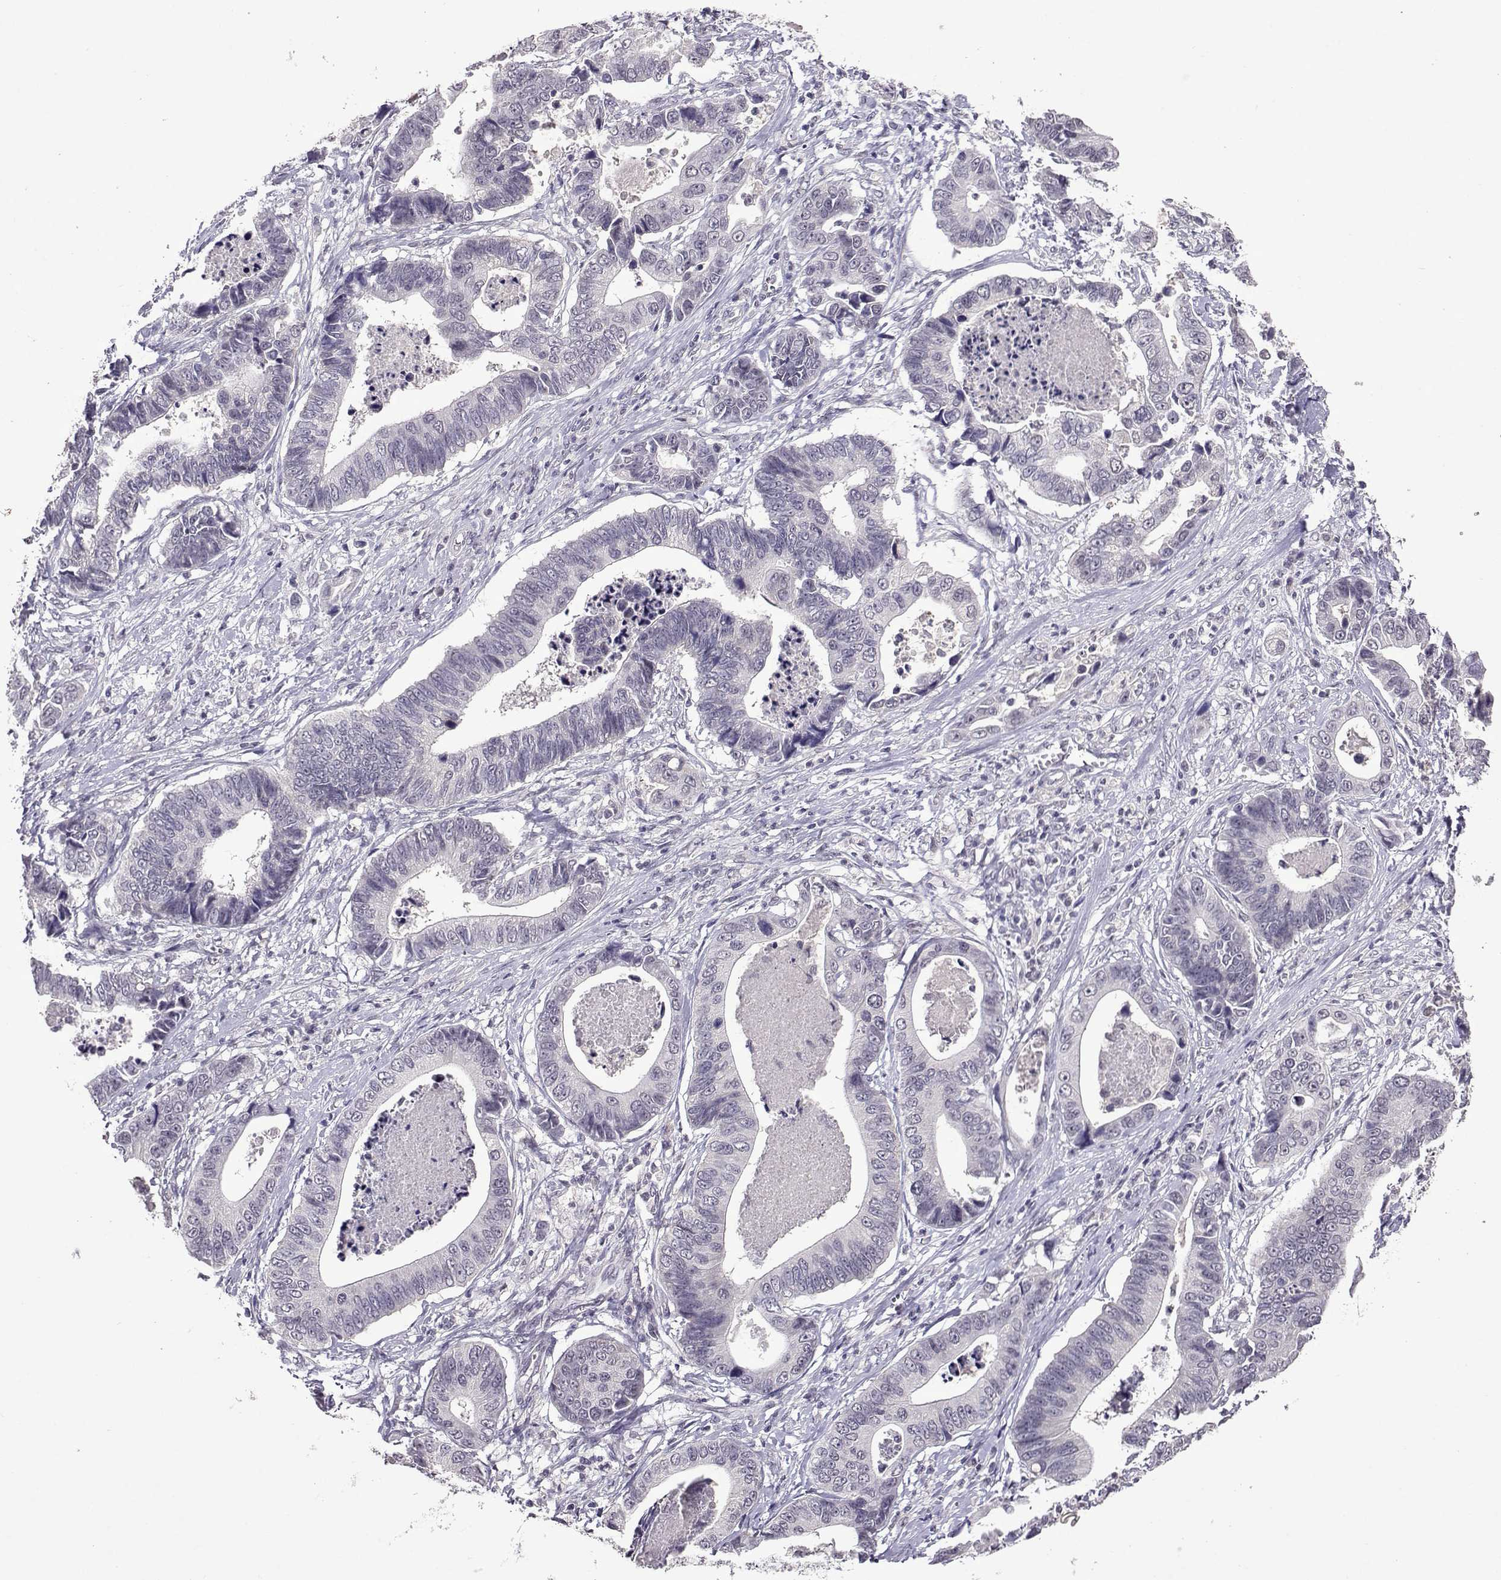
{"staining": {"intensity": "negative", "quantity": "none", "location": "none"}, "tissue": "stomach cancer", "cell_type": "Tumor cells", "image_type": "cancer", "snomed": [{"axis": "morphology", "description": "Adenocarcinoma, NOS"}, {"axis": "topography", "description": "Stomach"}], "caption": "This is an IHC photomicrograph of stomach cancer (adenocarcinoma). There is no staining in tumor cells.", "gene": "CCL28", "patient": {"sex": "male", "age": 84}}